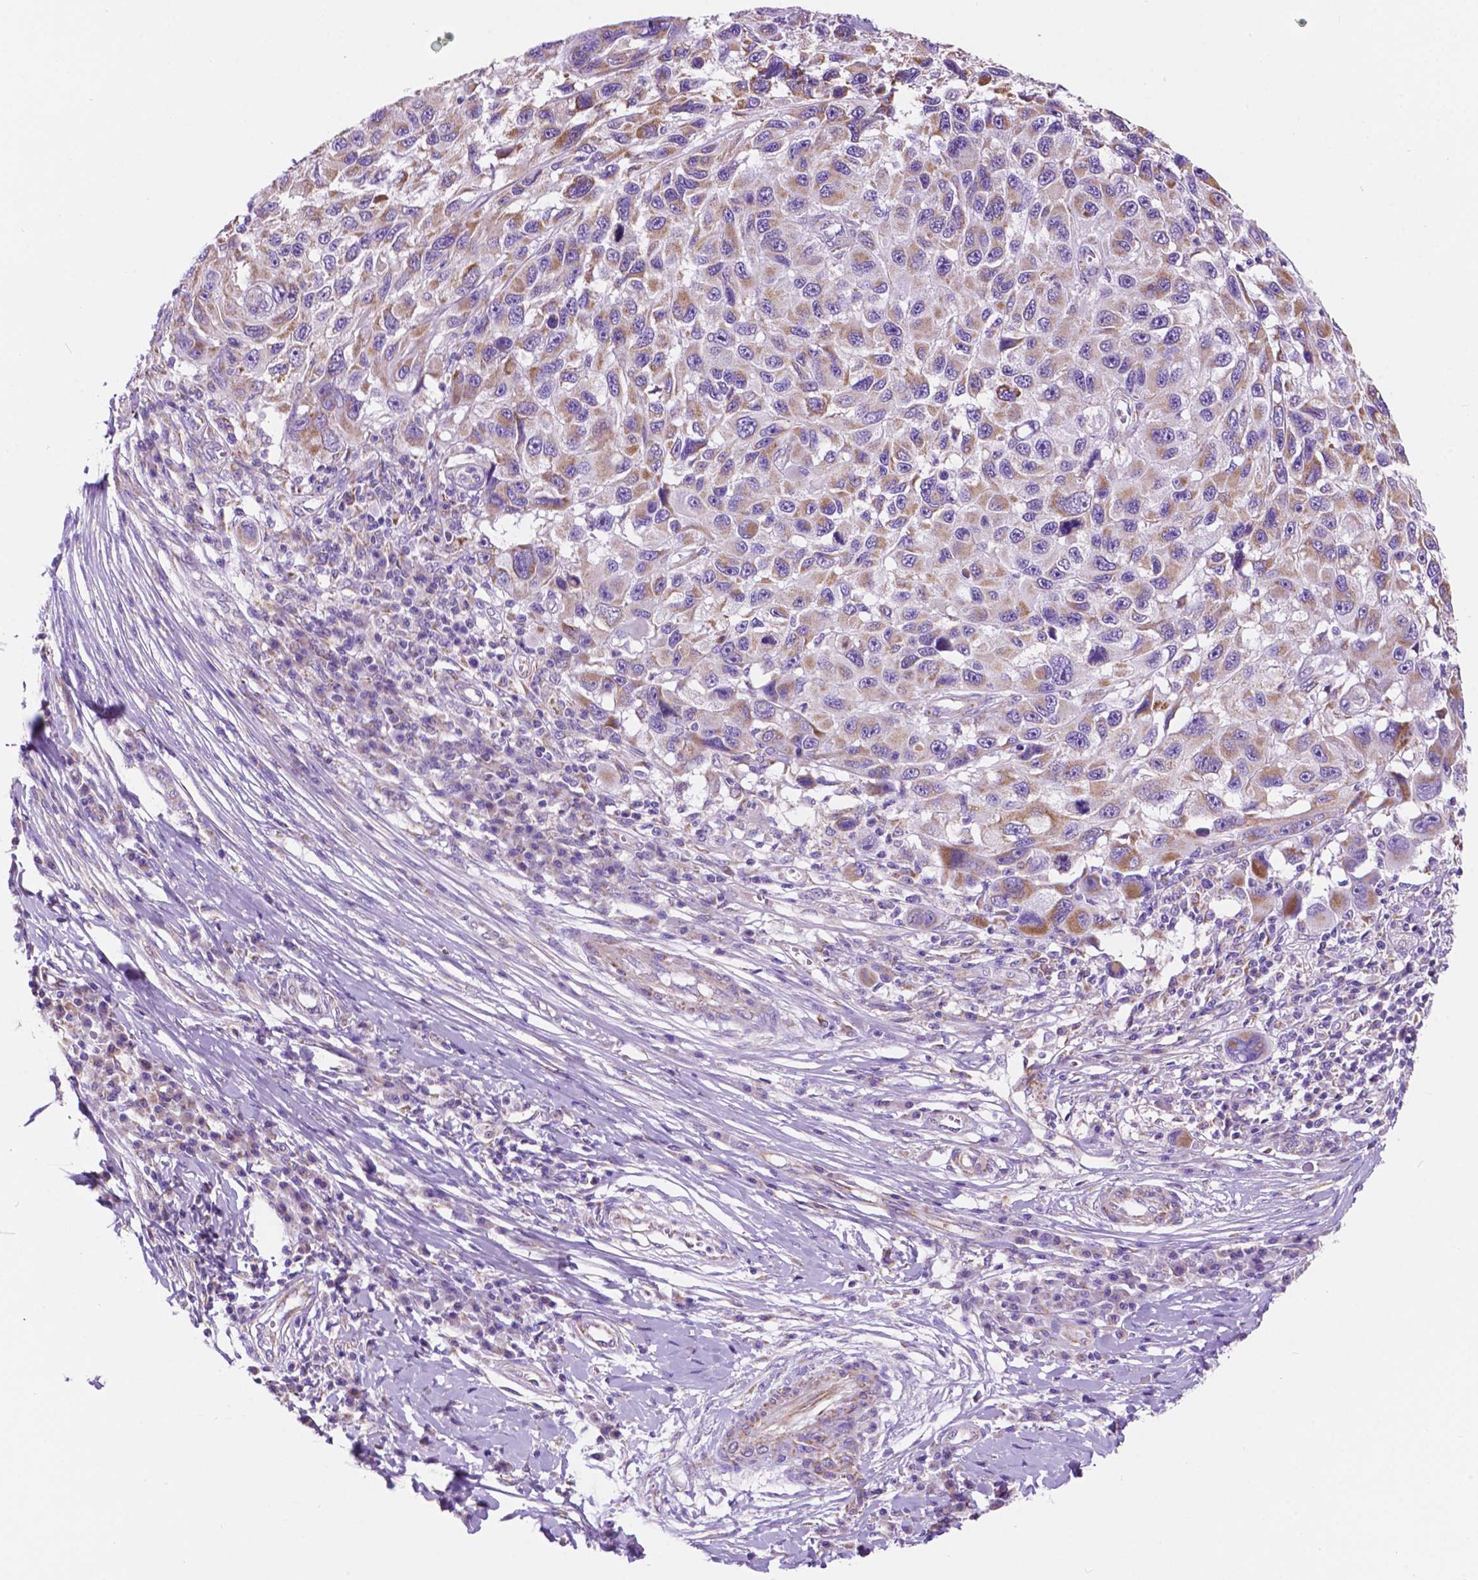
{"staining": {"intensity": "moderate", "quantity": "25%-75%", "location": "cytoplasmic/membranous"}, "tissue": "melanoma", "cell_type": "Tumor cells", "image_type": "cancer", "snomed": [{"axis": "morphology", "description": "Malignant melanoma, NOS"}, {"axis": "topography", "description": "Skin"}], "caption": "The immunohistochemical stain labels moderate cytoplasmic/membranous expression in tumor cells of melanoma tissue.", "gene": "TRPV5", "patient": {"sex": "male", "age": 53}}